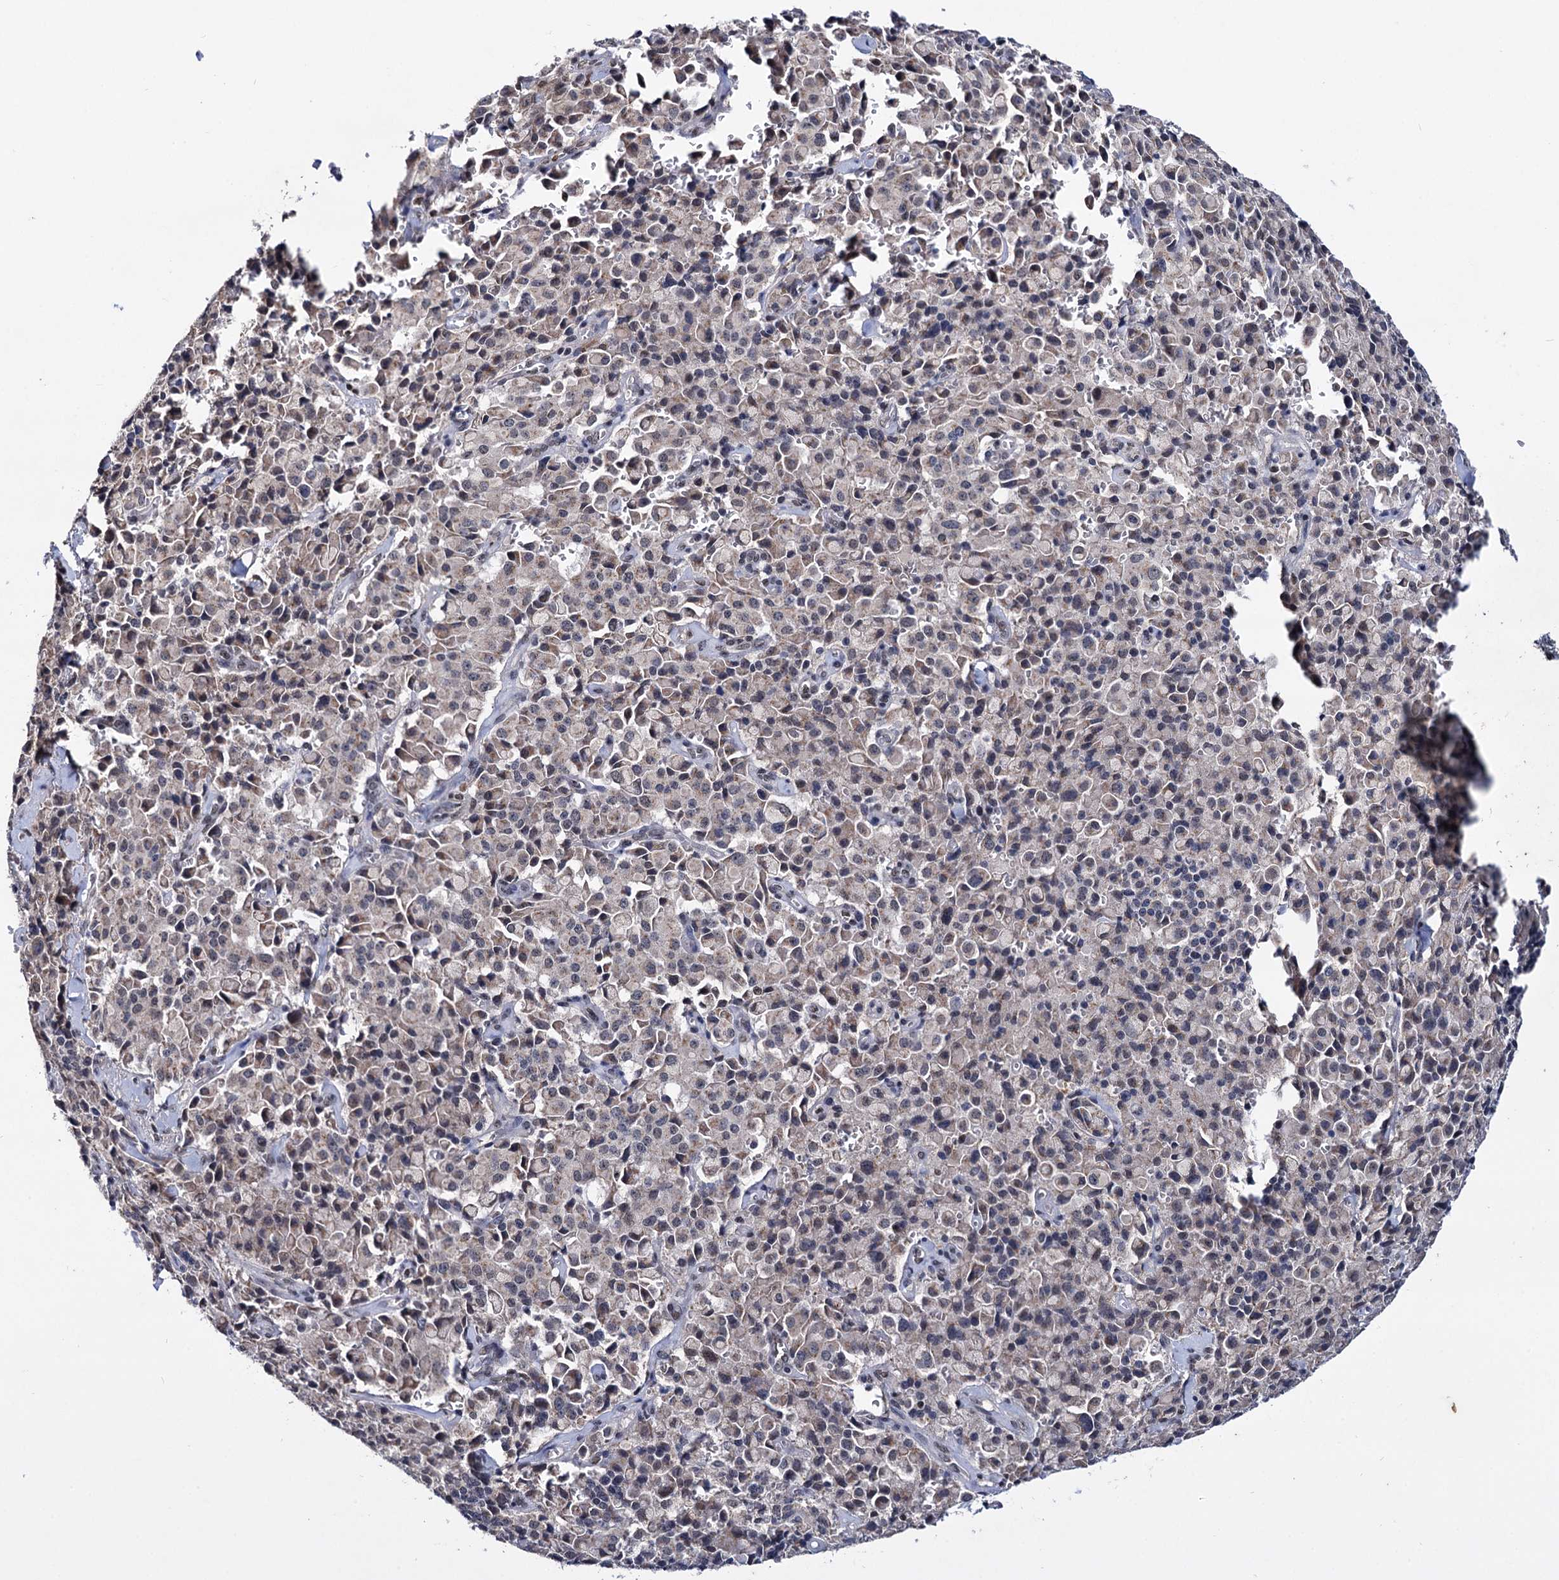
{"staining": {"intensity": "negative", "quantity": "none", "location": "none"}, "tissue": "pancreatic cancer", "cell_type": "Tumor cells", "image_type": "cancer", "snomed": [{"axis": "morphology", "description": "Adenocarcinoma, NOS"}, {"axis": "topography", "description": "Pancreas"}], "caption": "Tumor cells show no significant staining in adenocarcinoma (pancreatic).", "gene": "SMCHD1", "patient": {"sex": "male", "age": 65}}